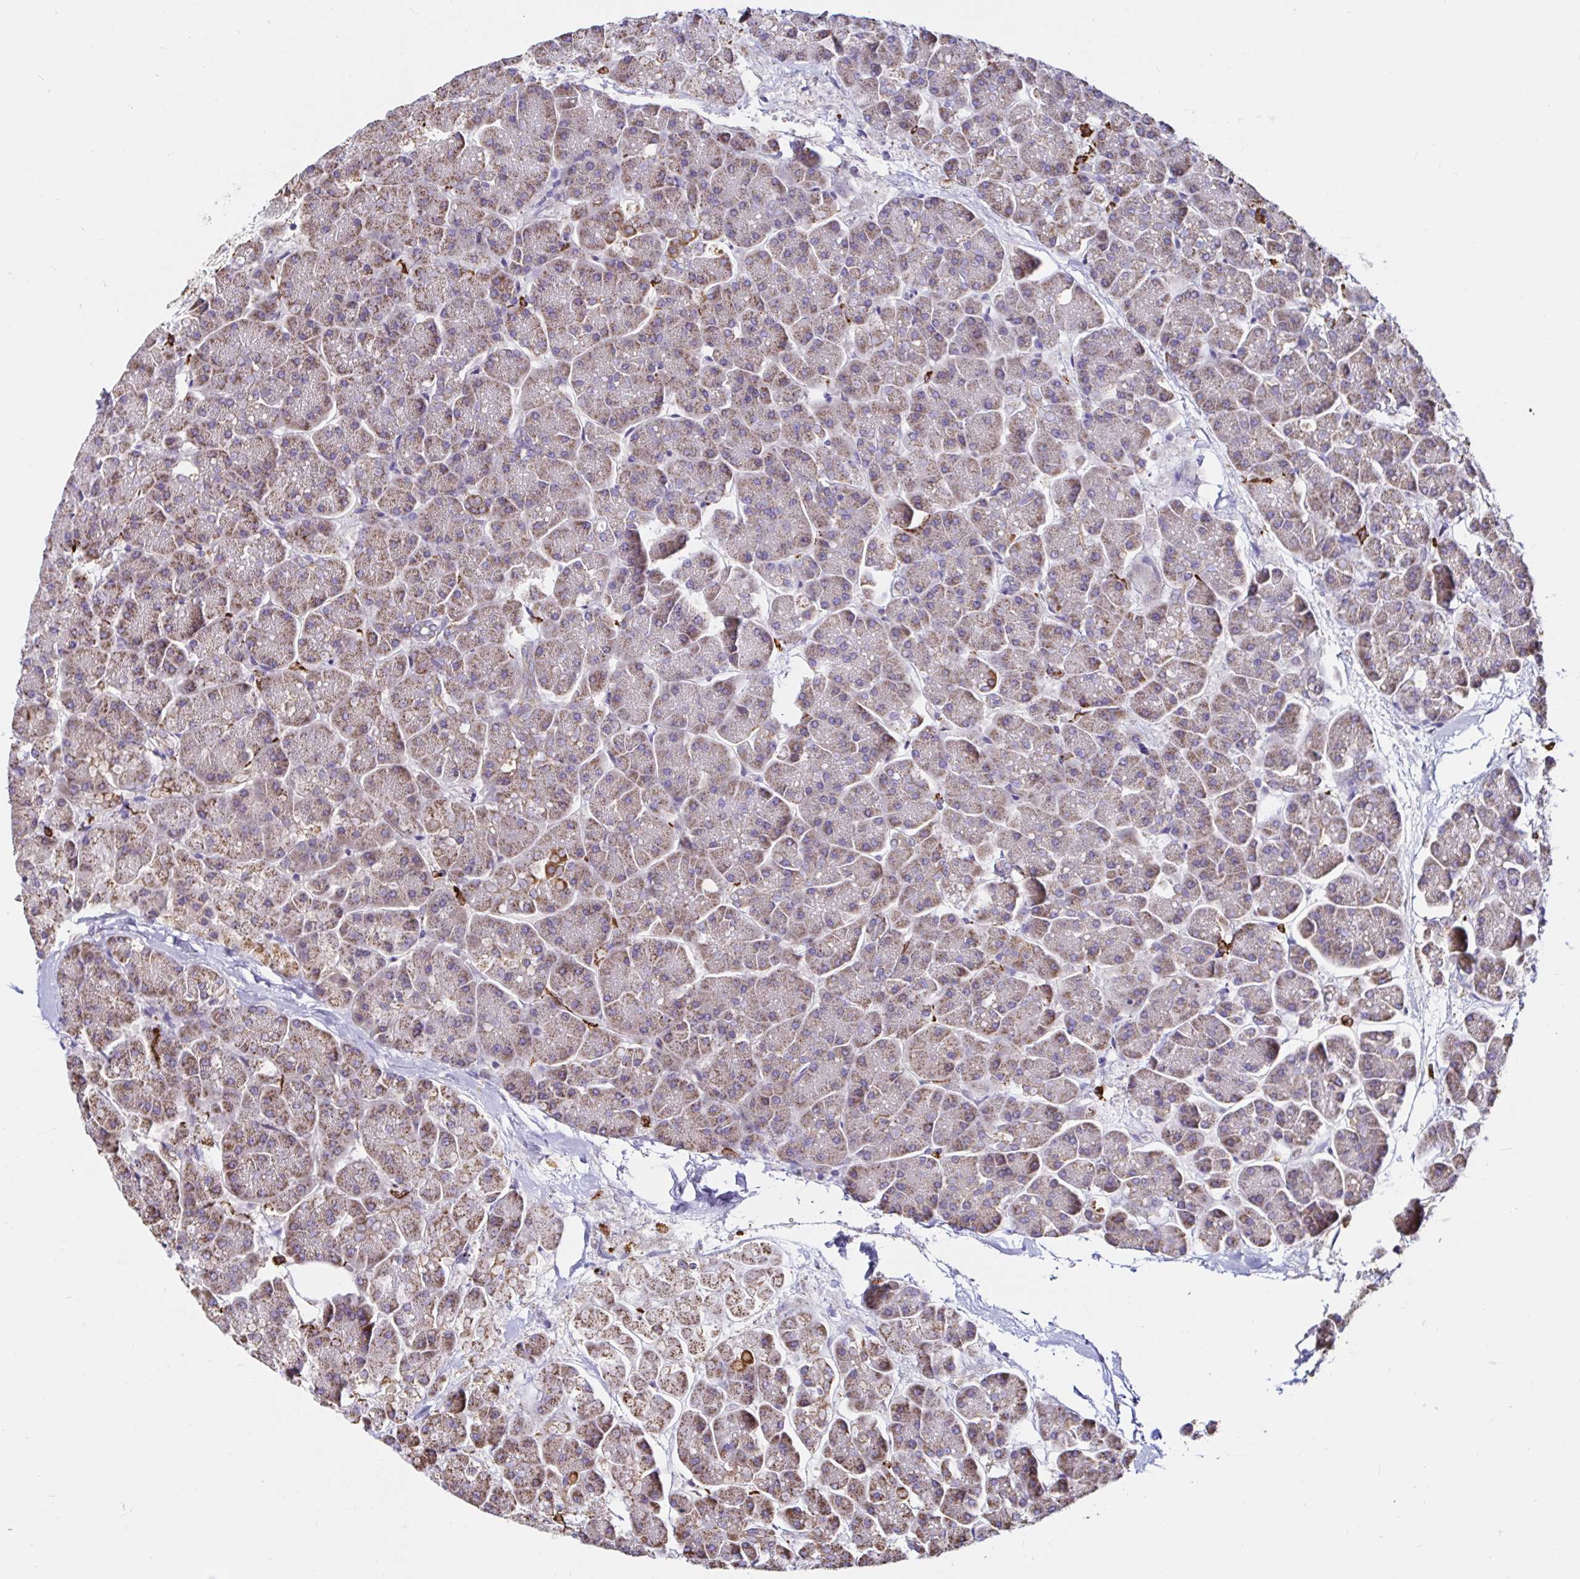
{"staining": {"intensity": "moderate", "quantity": "25%-75%", "location": "cytoplasmic/membranous"}, "tissue": "pancreas", "cell_type": "Exocrine glandular cells", "image_type": "normal", "snomed": [{"axis": "morphology", "description": "Normal tissue, NOS"}, {"axis": "topography", "description": "Pancreas"}, {"axis": "topography", "description": "Peripheral nerve tissue"}], "caption": "Brown immunohistochemical staining in benign pancreas shows moderate cytoplasmic/membranous expression in about 25%-75% of exocrine glandular cells. Using DAB (brown) and hematoxylin (blue) stains, captured at high magnification using brightfield microscopy.", "gene": "MSR1", "patient": {"sex": "male", "age": 54}}